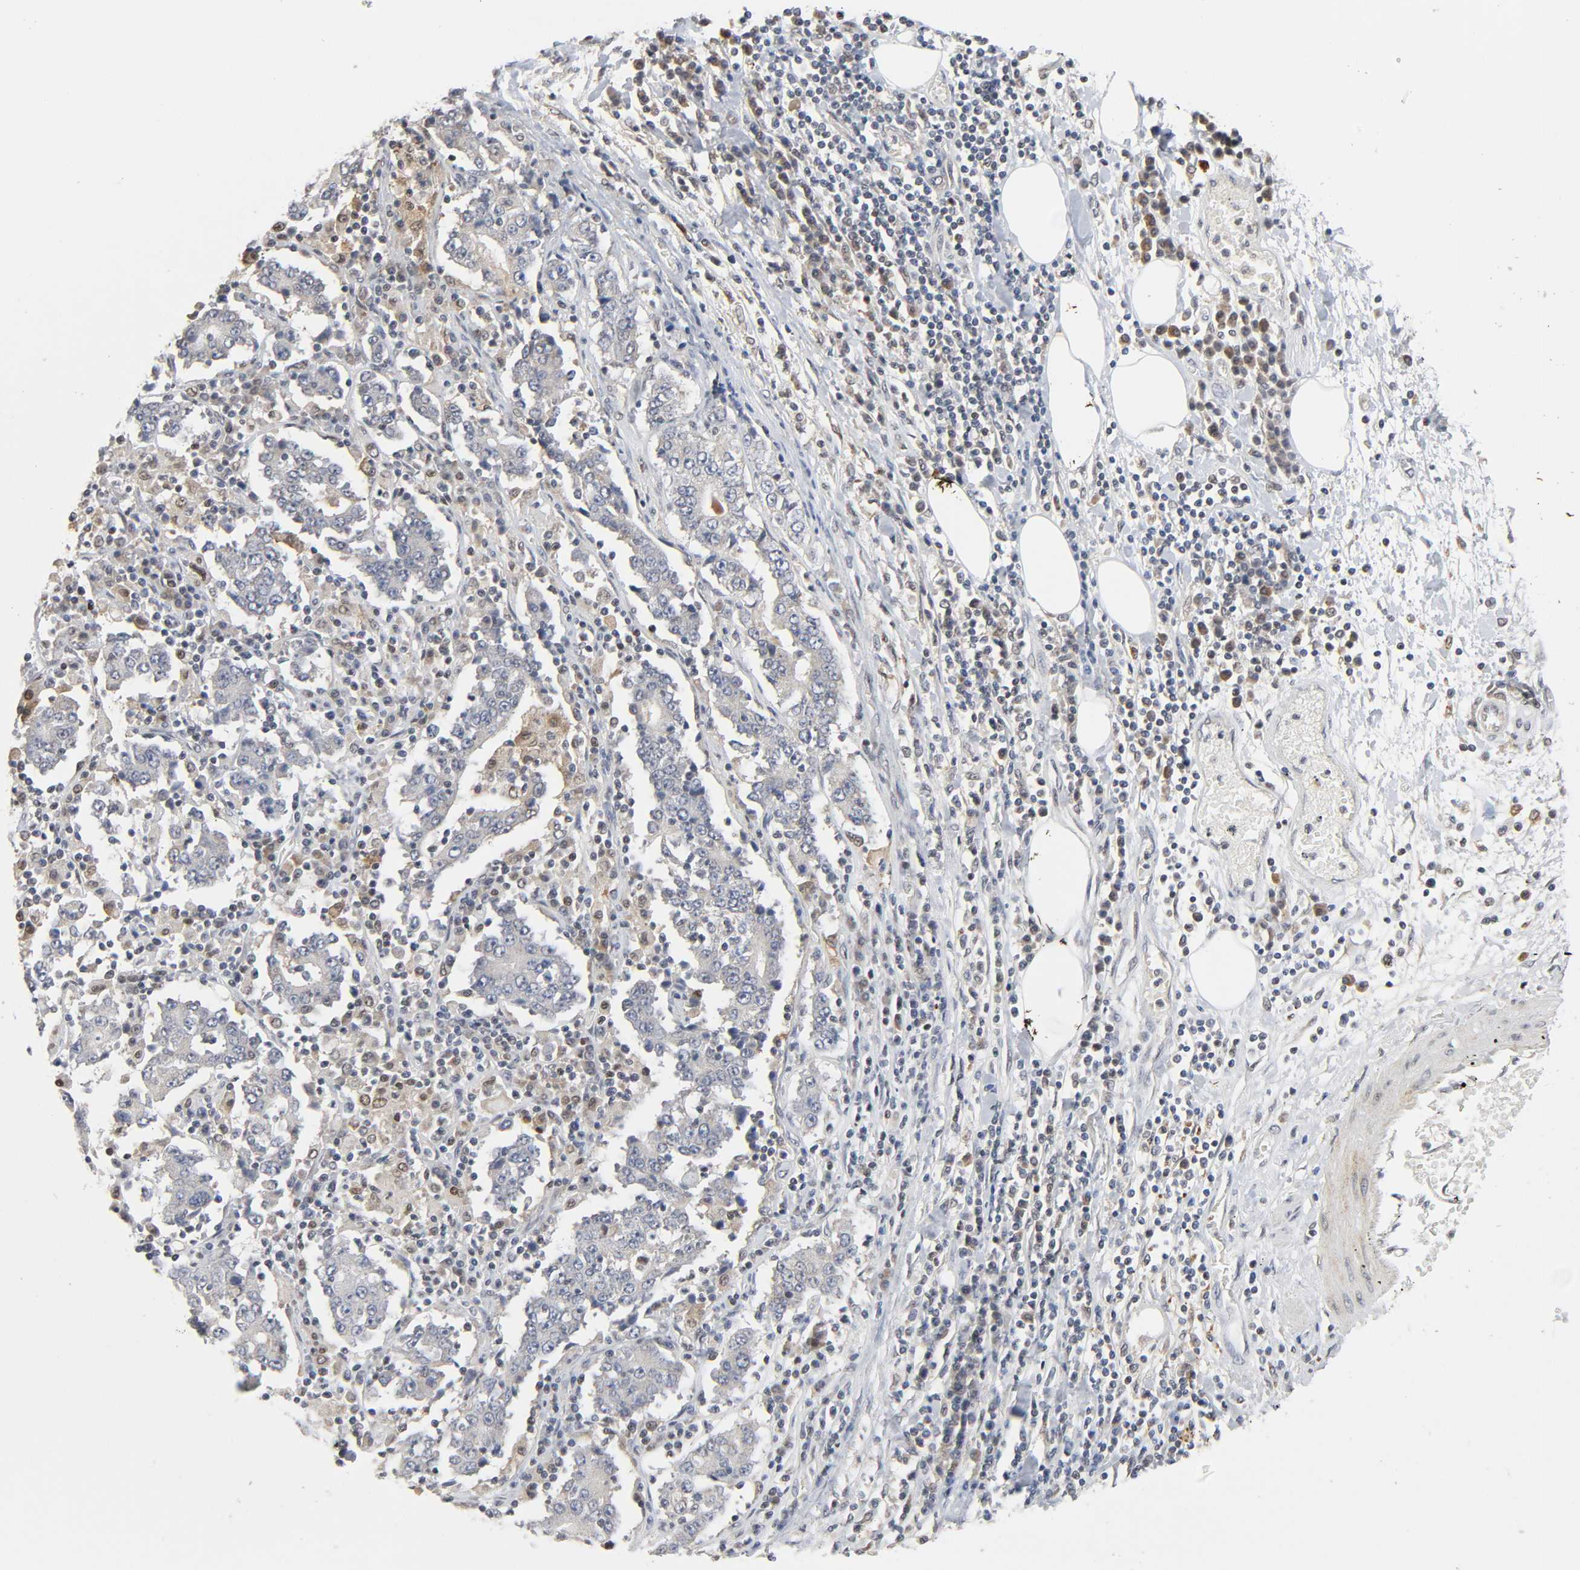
{"staining": {"intensity": "weak", "quantity": "25%-75%", "location": "cytoplasmic/membranous,nuclear"}, "tissue": "stomach cancer", "cell_type": "Tumor cells", "image_type": "cancer", "snomed": [{"axis": "morphology", "description": "Normal tissue, NOS"}, {"axis": "morphology", "description": "Adenocarcinoma, NOS"}, {"axis": "topography", "description": "Stomach, upper"}, {"axis": "topography", "description": "Stomach"}], "caption": "Tumor cells reveal weak cytoplasmic/membranous and nuclear positivity in about 25%-75% of cells in adenocarcinoma (stomach). Using DAB (3,3'-diaminobenzidine) (brown) and hematoxylin (blue) stains, captured at high magnification using brightfield microscopy.", "gene": "KAT2B", "patient": {"sex": "male", "age": 59}}